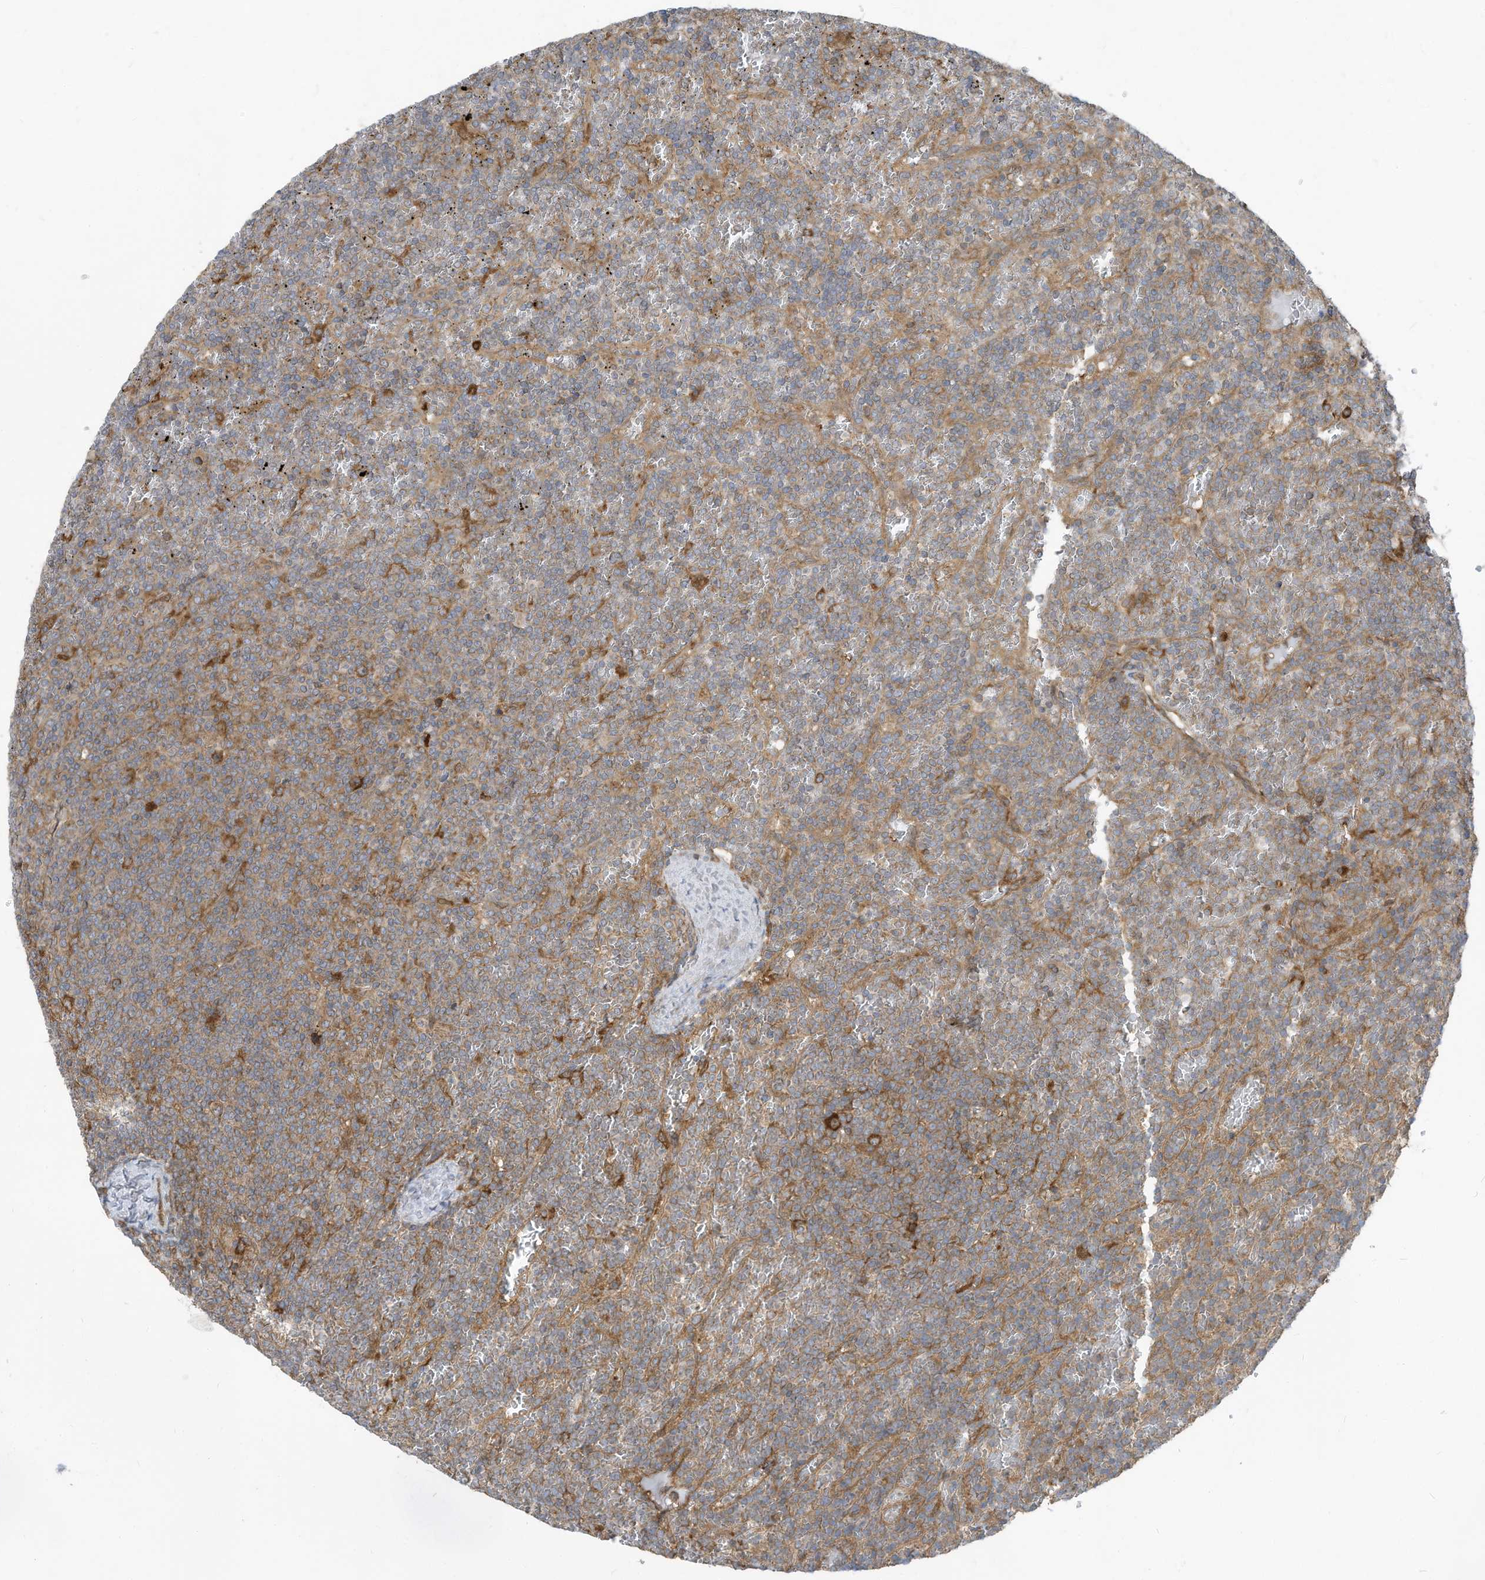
{"staining": {"intensity": "moderate", "quantity": "<25%", "location": "cytoplasmic/membranous"}, "tissue": "lymphoma", "cell_type": "Tumor cells", "image_type": "cancer", "snomed": [{"axis": "morphology", "description": "Malignant lymphoma, non-Hodgkin's type, Low grade"}, {"axis": "topography", "description": "Spleen"}], "caption": "IHC image of neoplastic tissue: malignant lymphoma, non-Hodgkin's type (low-grade) stained using immunohistochemistry (IHC) demonstrates low levels of moderate protein expression localized specifically in the cytoplasmic/membranous of tumor cells, appearing as a cytoplasmic/membranous brown color.", "gene": "USE1", "patient": {"sex": "female", "age": 19}}